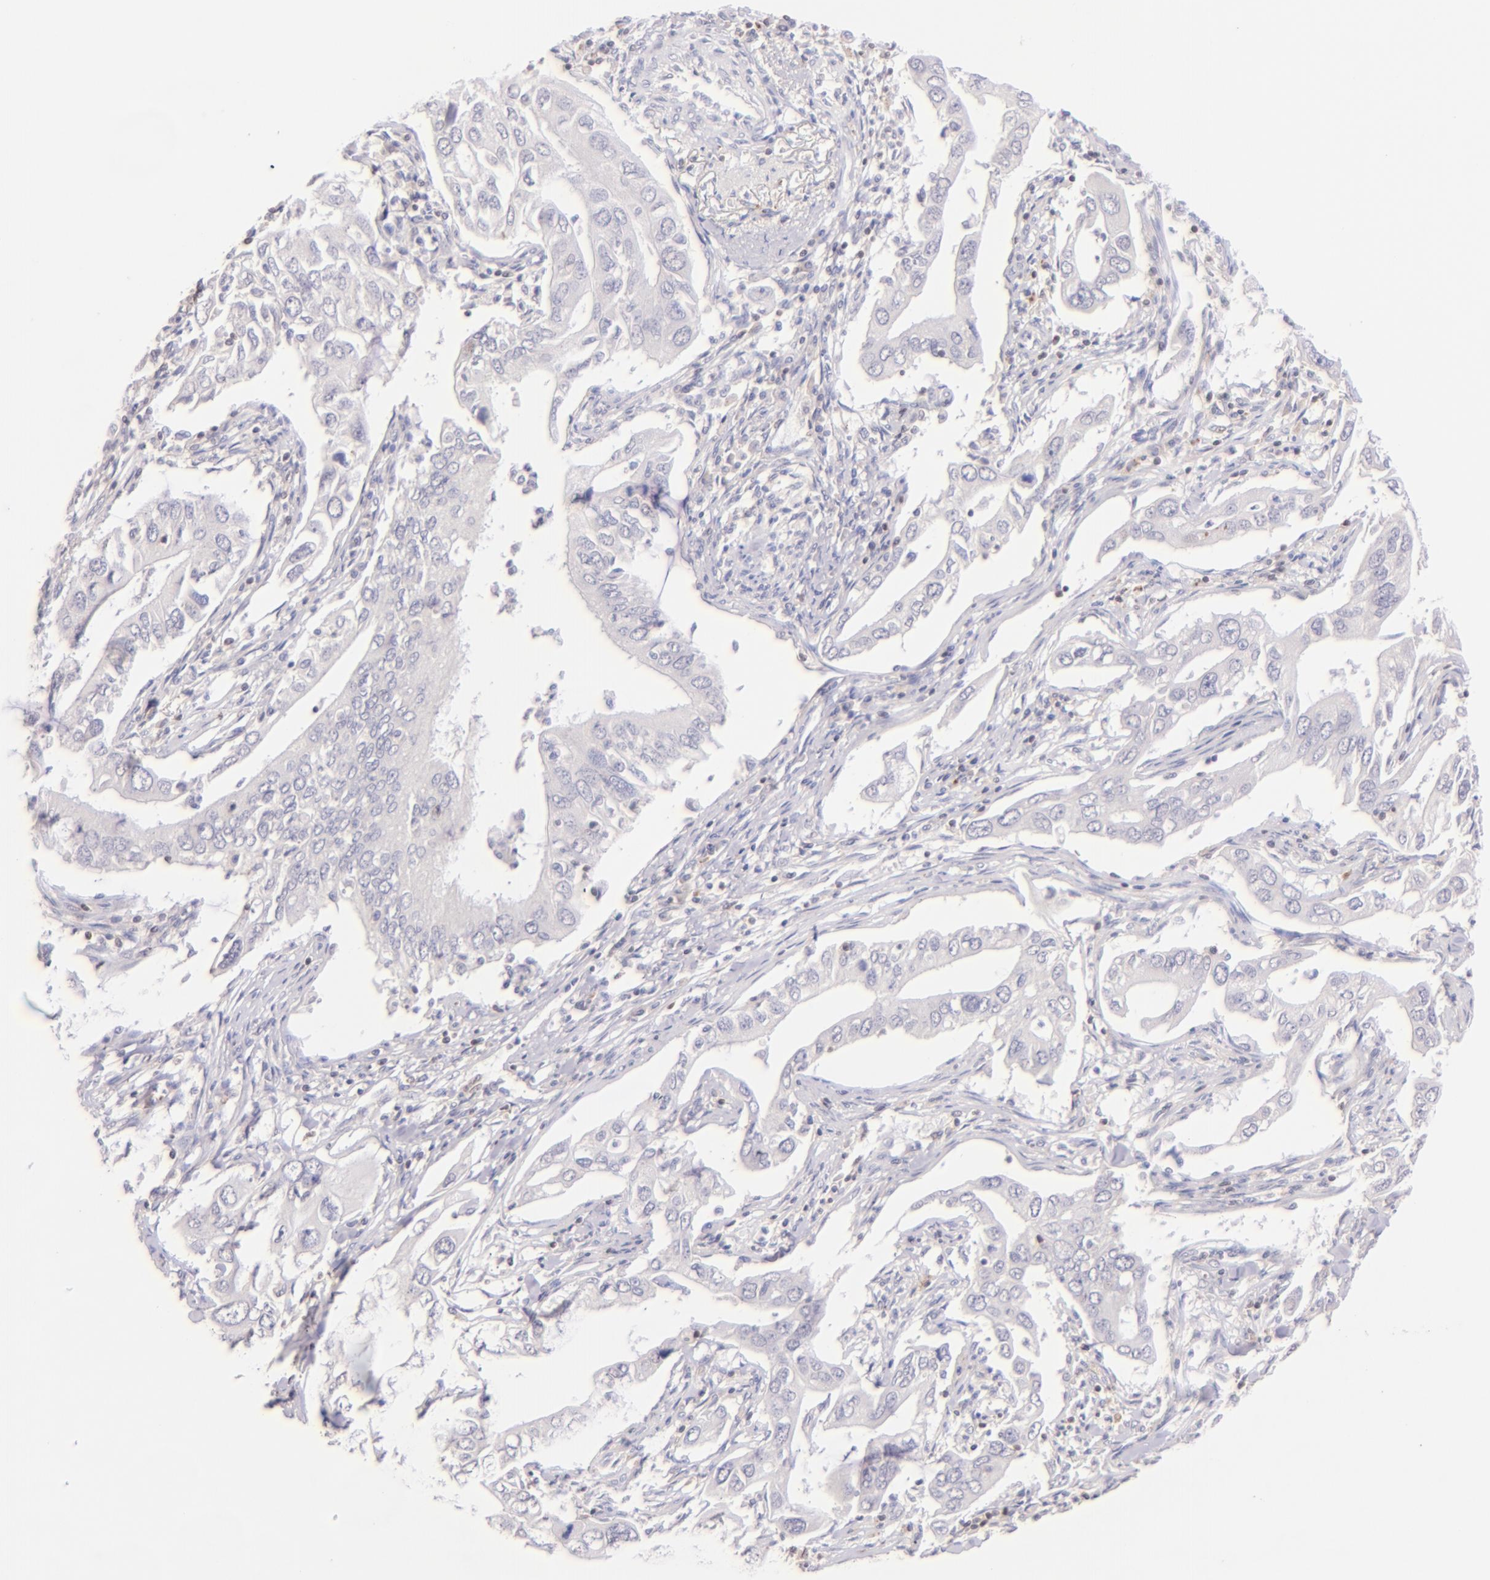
{"staining": {"intensity": "negative", "quantity": "none", "location": "none"}, "tissue": "lung cancer", "cell_type": "Tumor cells", "image_type": "cancer", "snomed": [{"axis": "morphology", "description": "Adenocarcinoma, NOS"}, {"axis": "topography", "description": "Lung"}], "caption": "An immunohistochemistry image of lung cancer (adenocarcinoma) is shown. There is no staining in tumor cells of lung cancer (adenocarcinoma).", "gene": "ZAP70", "patient": {"sex": "male", "age": 48}}